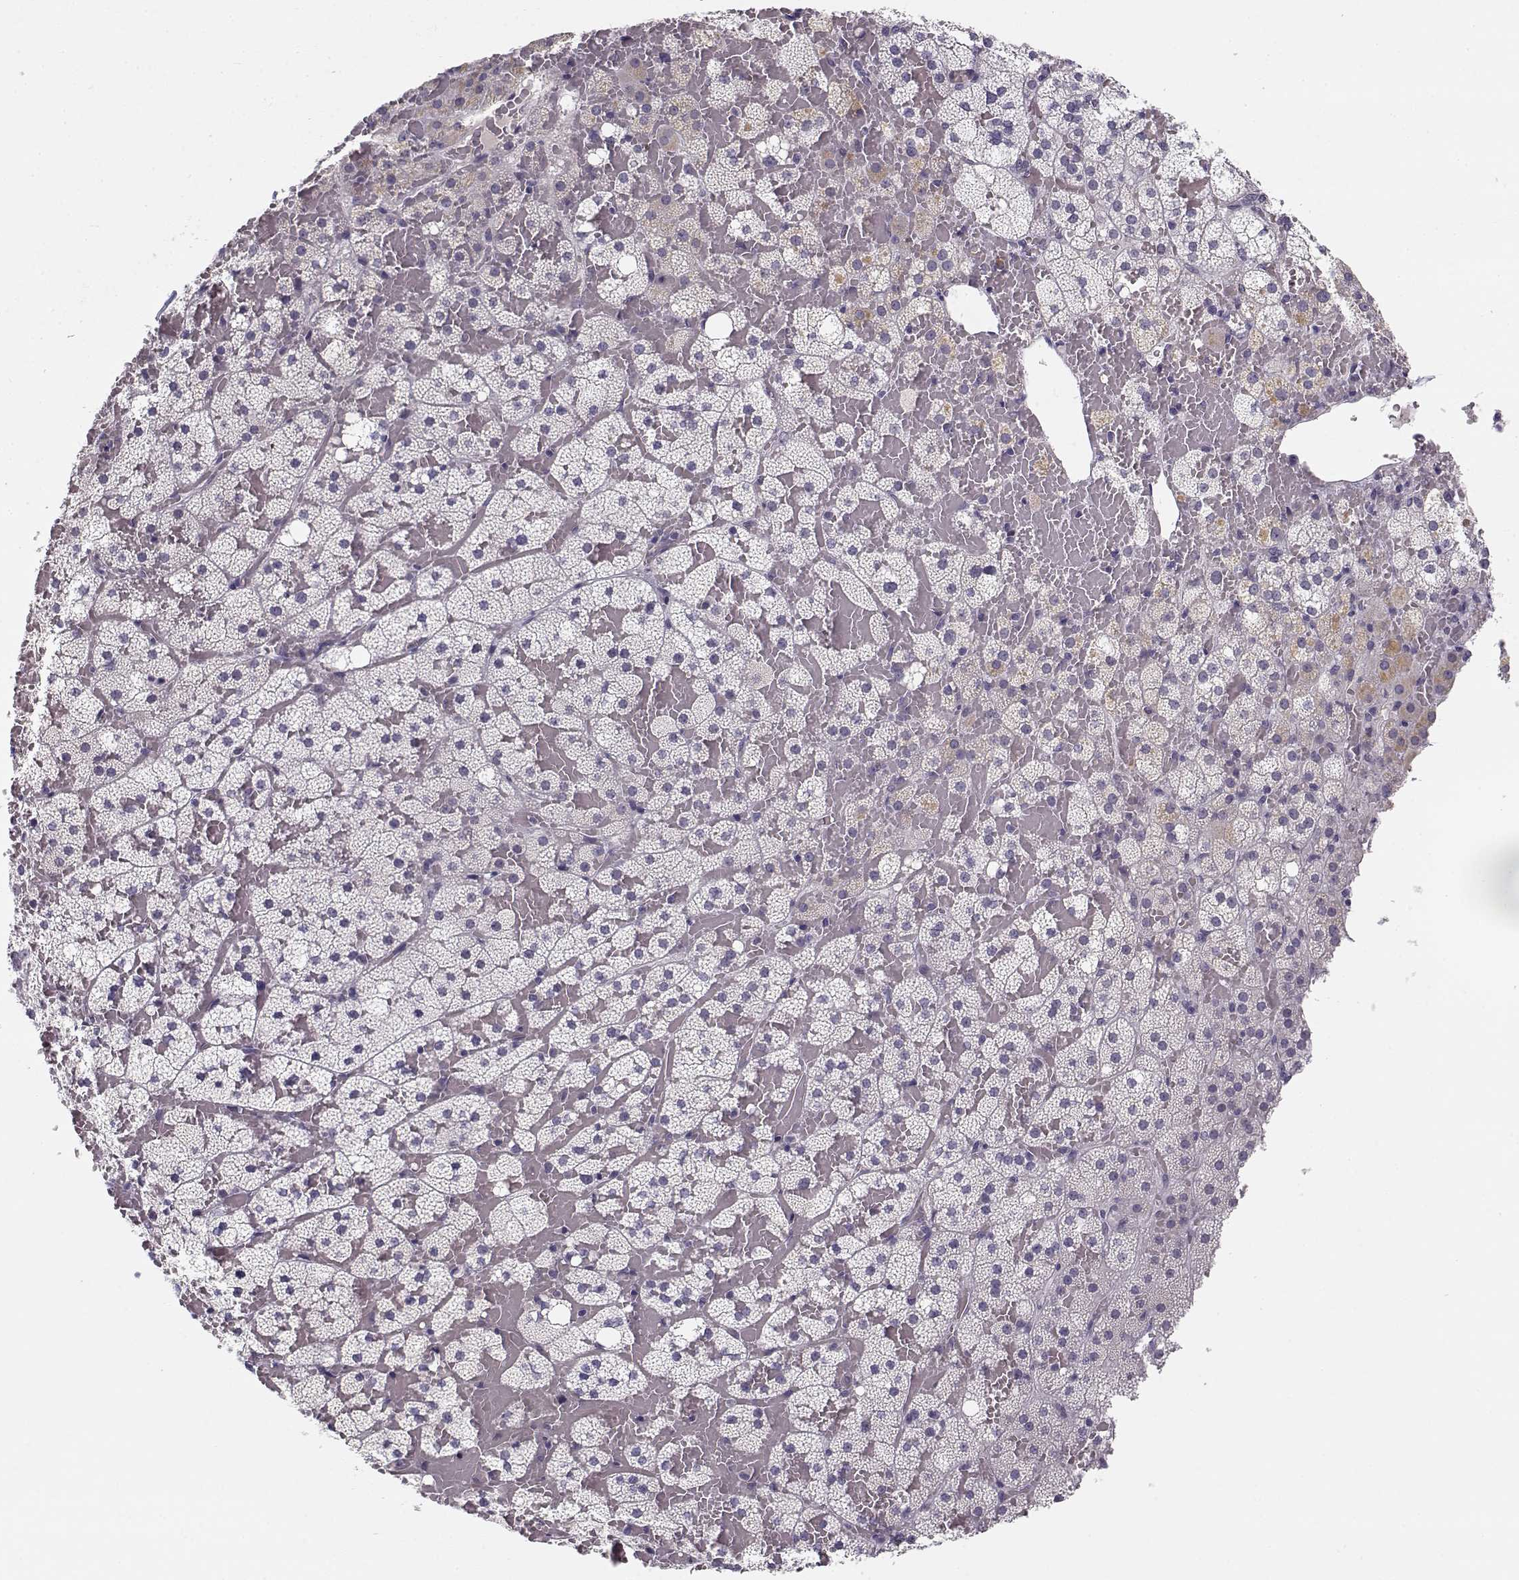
{"staining": {"intensity": "negative", "quantity": "none", "location": "none"}, "tissue": "adrenal gland", "cell_type": "Glandular cells", "image_type": "normal", "snomed": [{"axis": "morphology", "description": "Normal tissue, NOS"}, {"axis": "topography", "description": "Adrenal gland"}], "caption": "There is no significant expression in glandular cells of adrenal gland. Brightfield microscopy of immunohistochemistry stained with DAB (3,3'-diaminobenzidine) (brown) and hematoxylin (blue), captured at high magnification.", "gene": "C16orf86", "patient": {"sex": "male", "age": 53}}